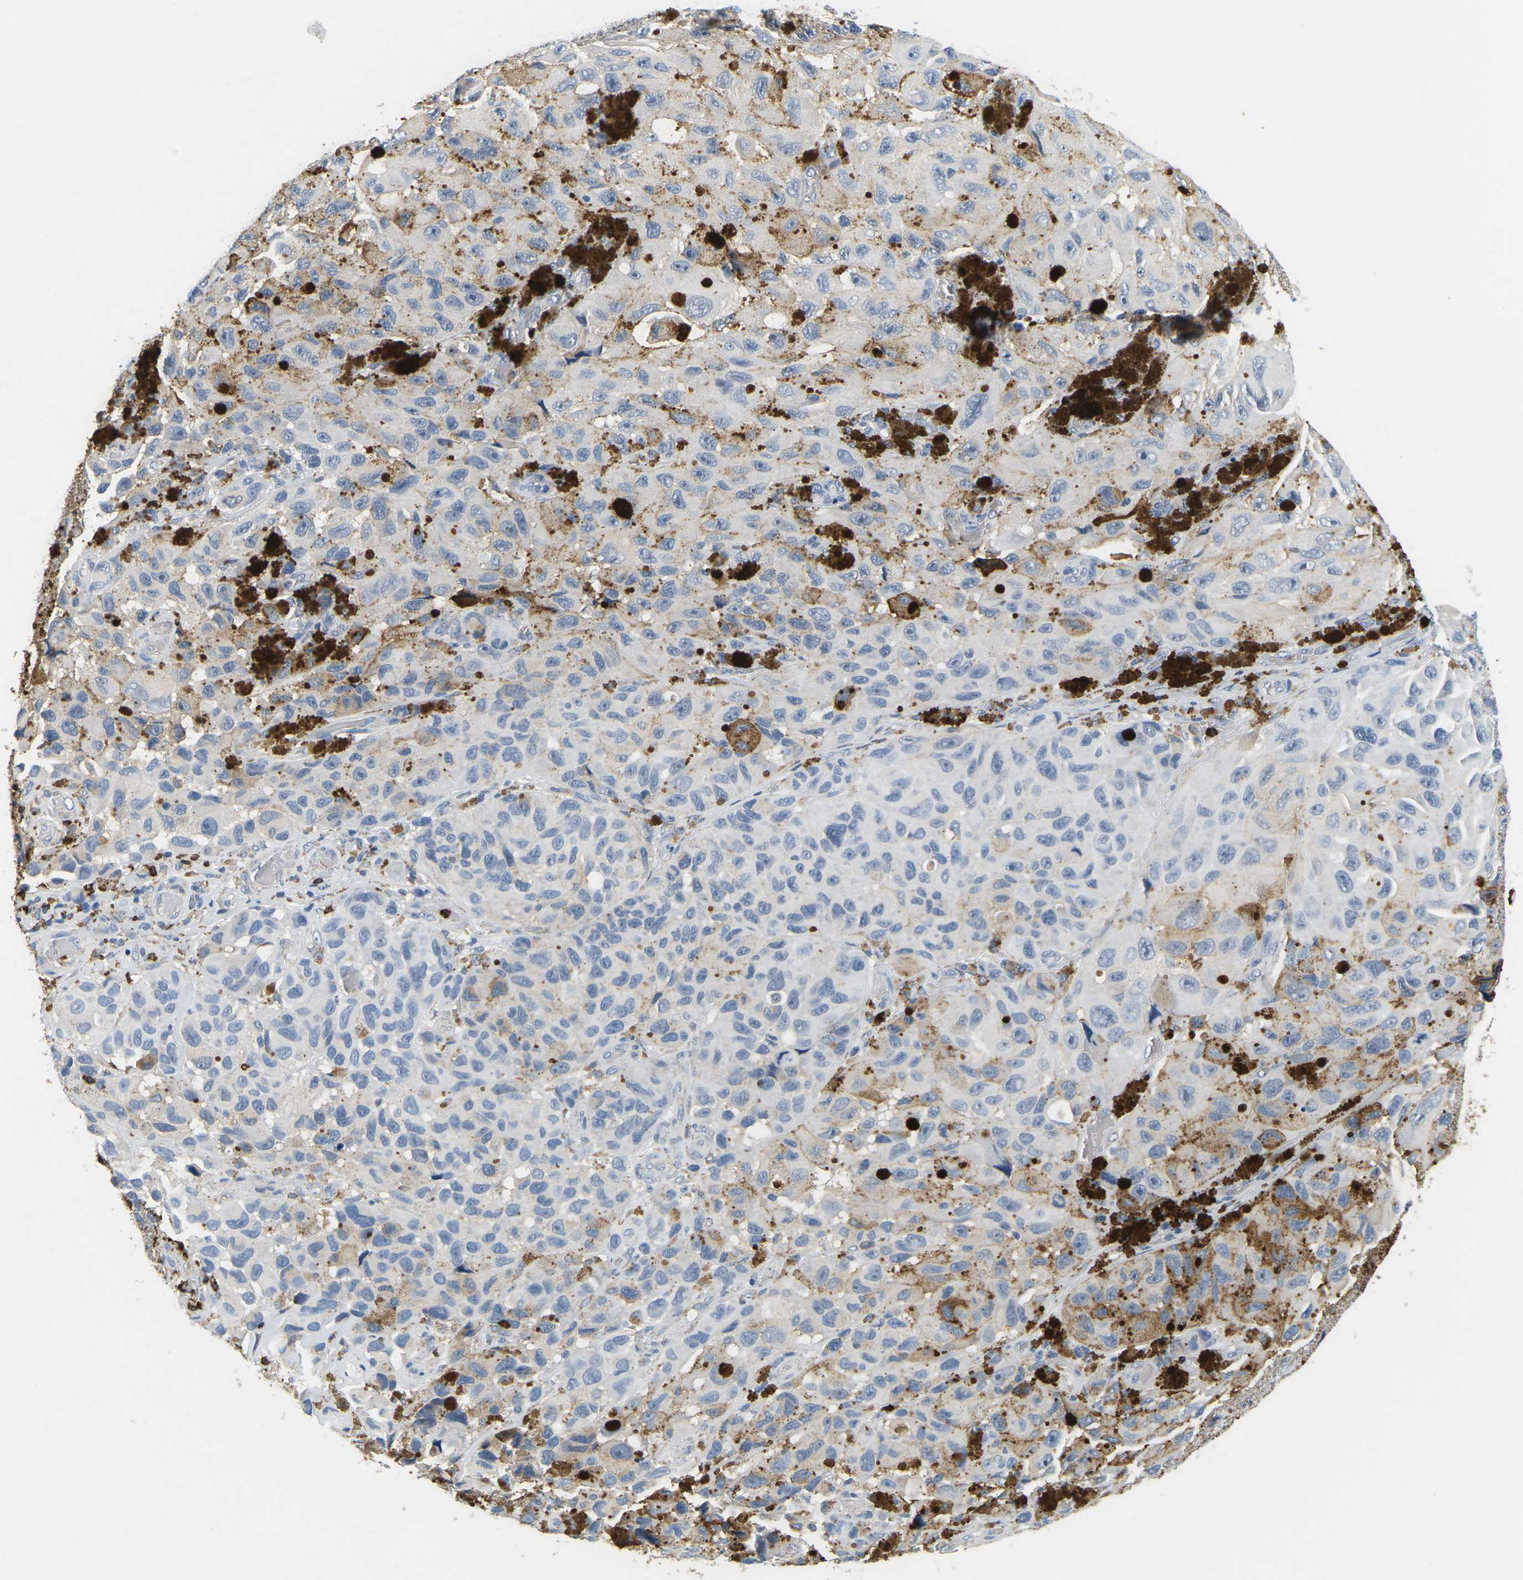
{"staining": {"intensity": "negative", "quantity": "none", "location": "none"}, "tissue": "melanoma", "cell_type": "Tumor cells", "image_type": "cancer", "snomed": [{"axis": "morphology", "description": "Malignant melanoma, NOS"}, {"axis": "topography", "description": "Skin"}], "caption": "This is an immunohistochemistry micrograph of human melanoma. There is no staining in tumor cells.", "gene": "ADM", "patient": {"sex": "female", "age": 73}}